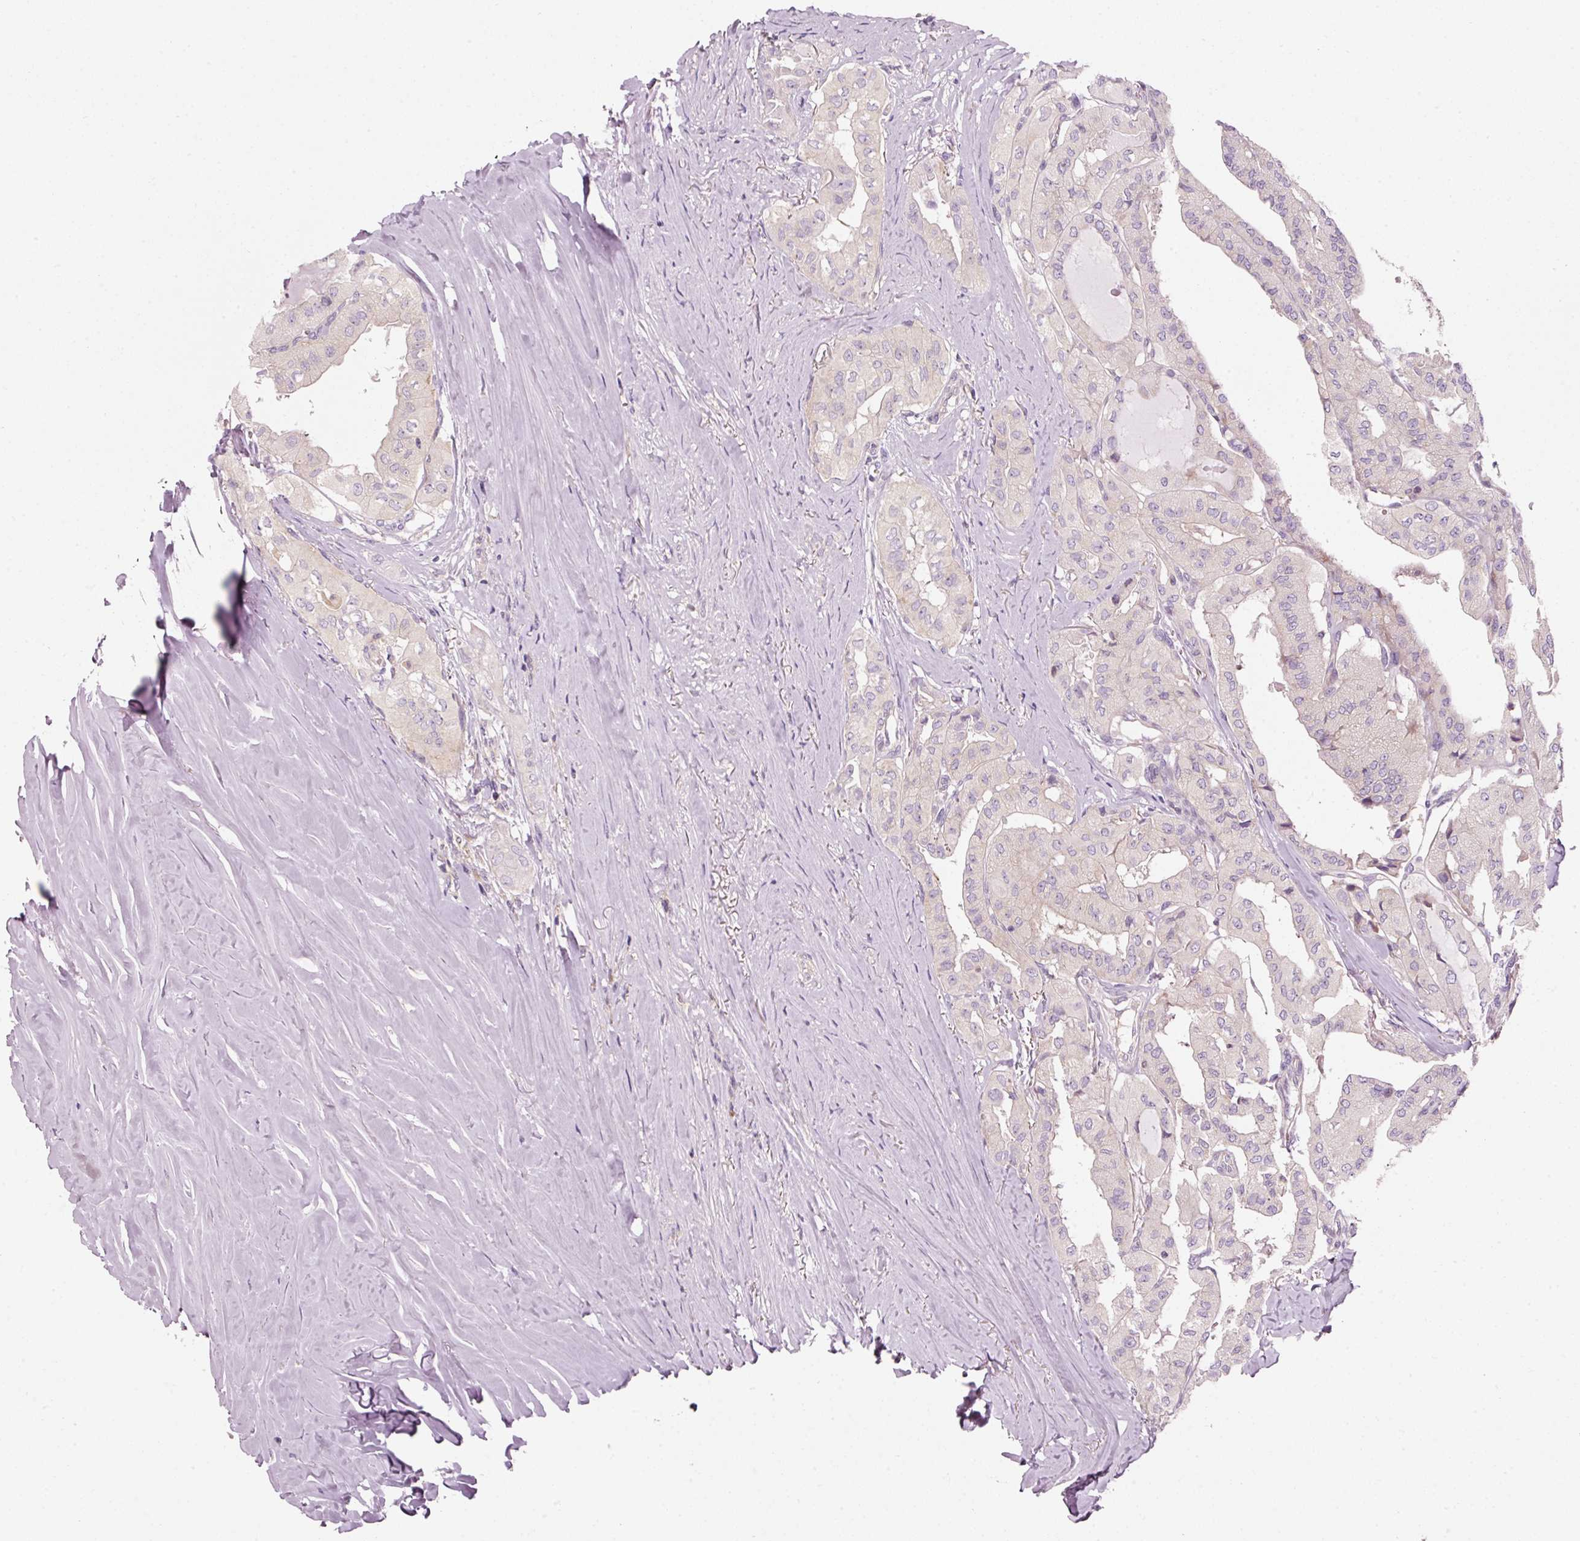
{"staining": {"intensity": "negative", "quantity": "none", "location": "none"}, "tissue": "thyroid cancer", "cell_type": "Tumor cells", "image_type": "cancer", "snomed": [{"axis": "morphology", "description": "Papillary adenocarcinoma, NOS"}, {"axis": "topography", "description": "Thyroid gland"}], "caption": "This photomicrograph is of thyroid cancer stained with immunohistochemistry to label a protein in brown with the nuclei are counter-stained blue. There is no positivity in tumor cells.", "gene": "NAPA", "patient": {"sex": "female", "age": 59}}